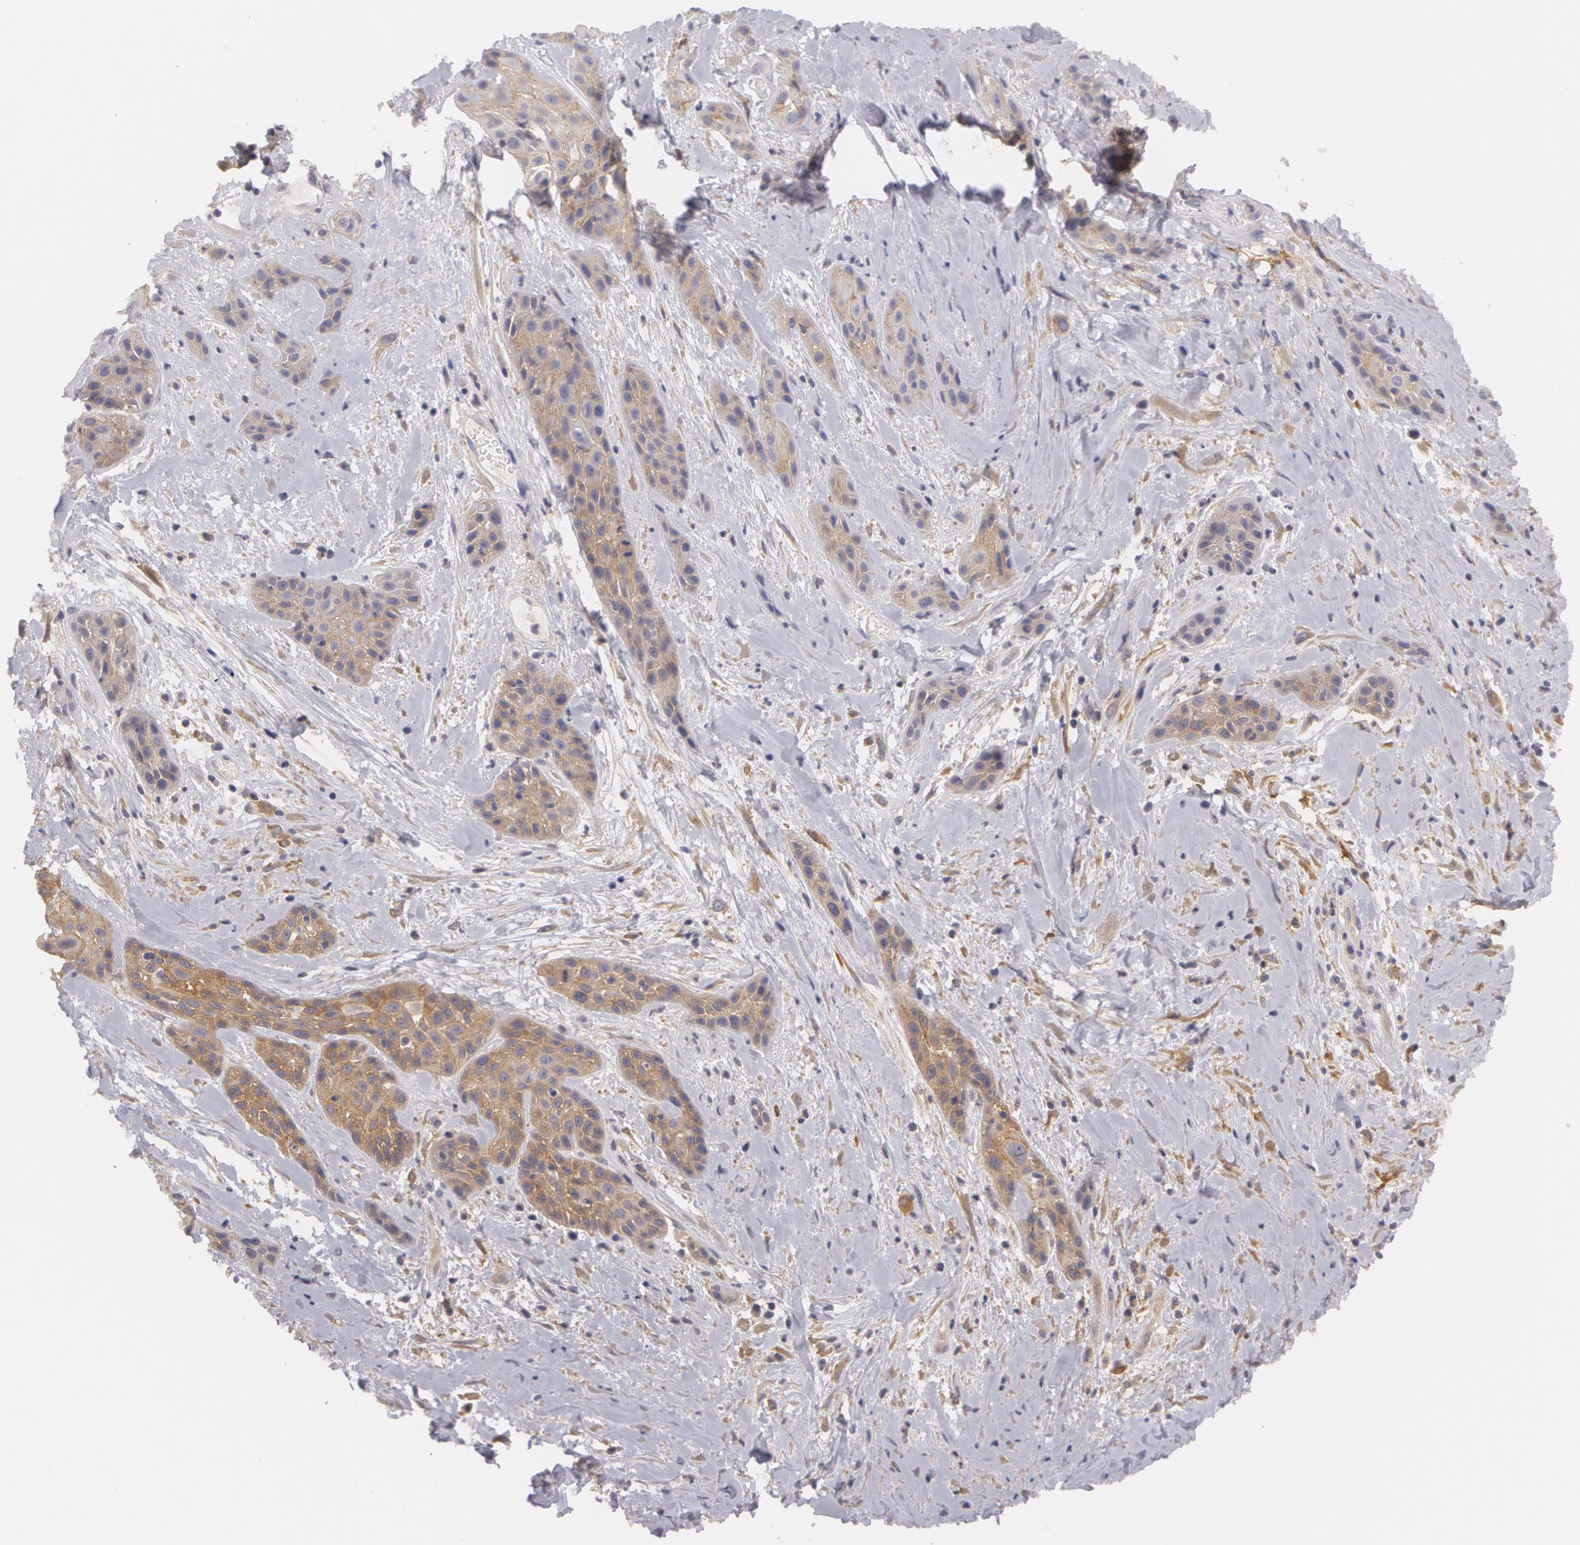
{"staining": {"intensity": "moderate", "quantity": ">75%", "location": "cytoplasmic/membranous"}, "tissue": "skin cancer", "cell_type": "Tumor cells", "image_type": "cancer", "snomed": [{"axis": "morphology", "description": "Squamous cell carcinoma, NOS"}, {"axis": "topography", "description": "Skin"}, {"axis": "topography", "description": "Anal"}], "caption": "Immunohistochemistry (IHC) micrograph of neoplastic tissue: human skin cancer stained using immunohistochemistry exhibits medium levels of moderate protein expression localized specifically in the cytoplasmic/membranous of tumor cells, appearing as a cytoplasmic/membranous brown color.", "gene": "CASK", "patient": {"sex": "male", "age": 64}}